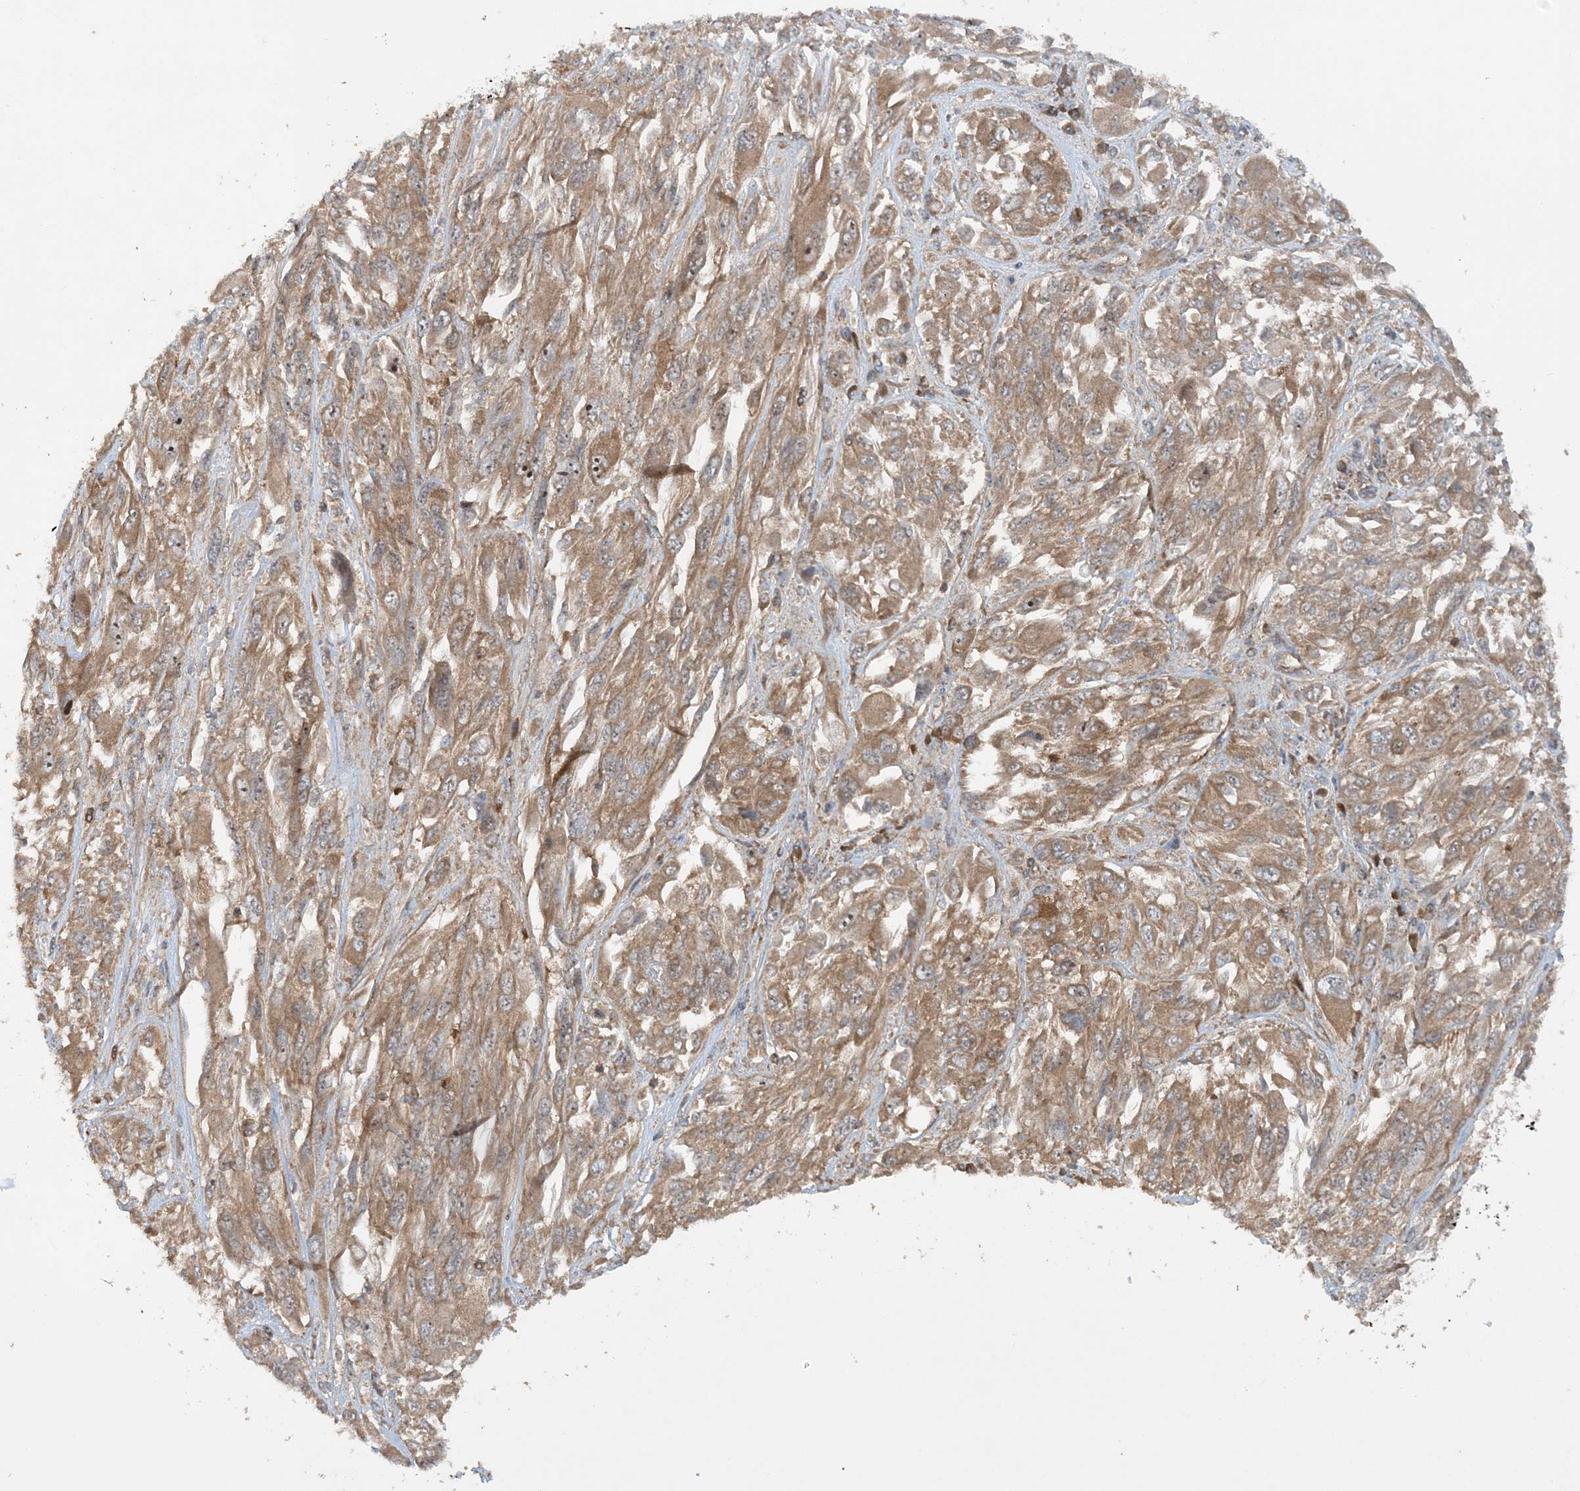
{"staining": {"intensity": "moderate", "quantity": ">75%", "location": "cytoplasmic/membranous"}, "tissue": "melanoma", "cell_type": "Tumor cells", "image_type": "cancer", "snomed": [{"axis": "morphology", "description": "Malignant melanoma, NOS"}, {"axis": "topography", "description": "Skin"}], "caption": "Human melanoma stained for a protein (brown) displays moderate cytoplasmic/membranous positive positivity in about >75% of tumor cells.", "gene": "ACAP2", "patient": {"sex": "female", "age": 91}}